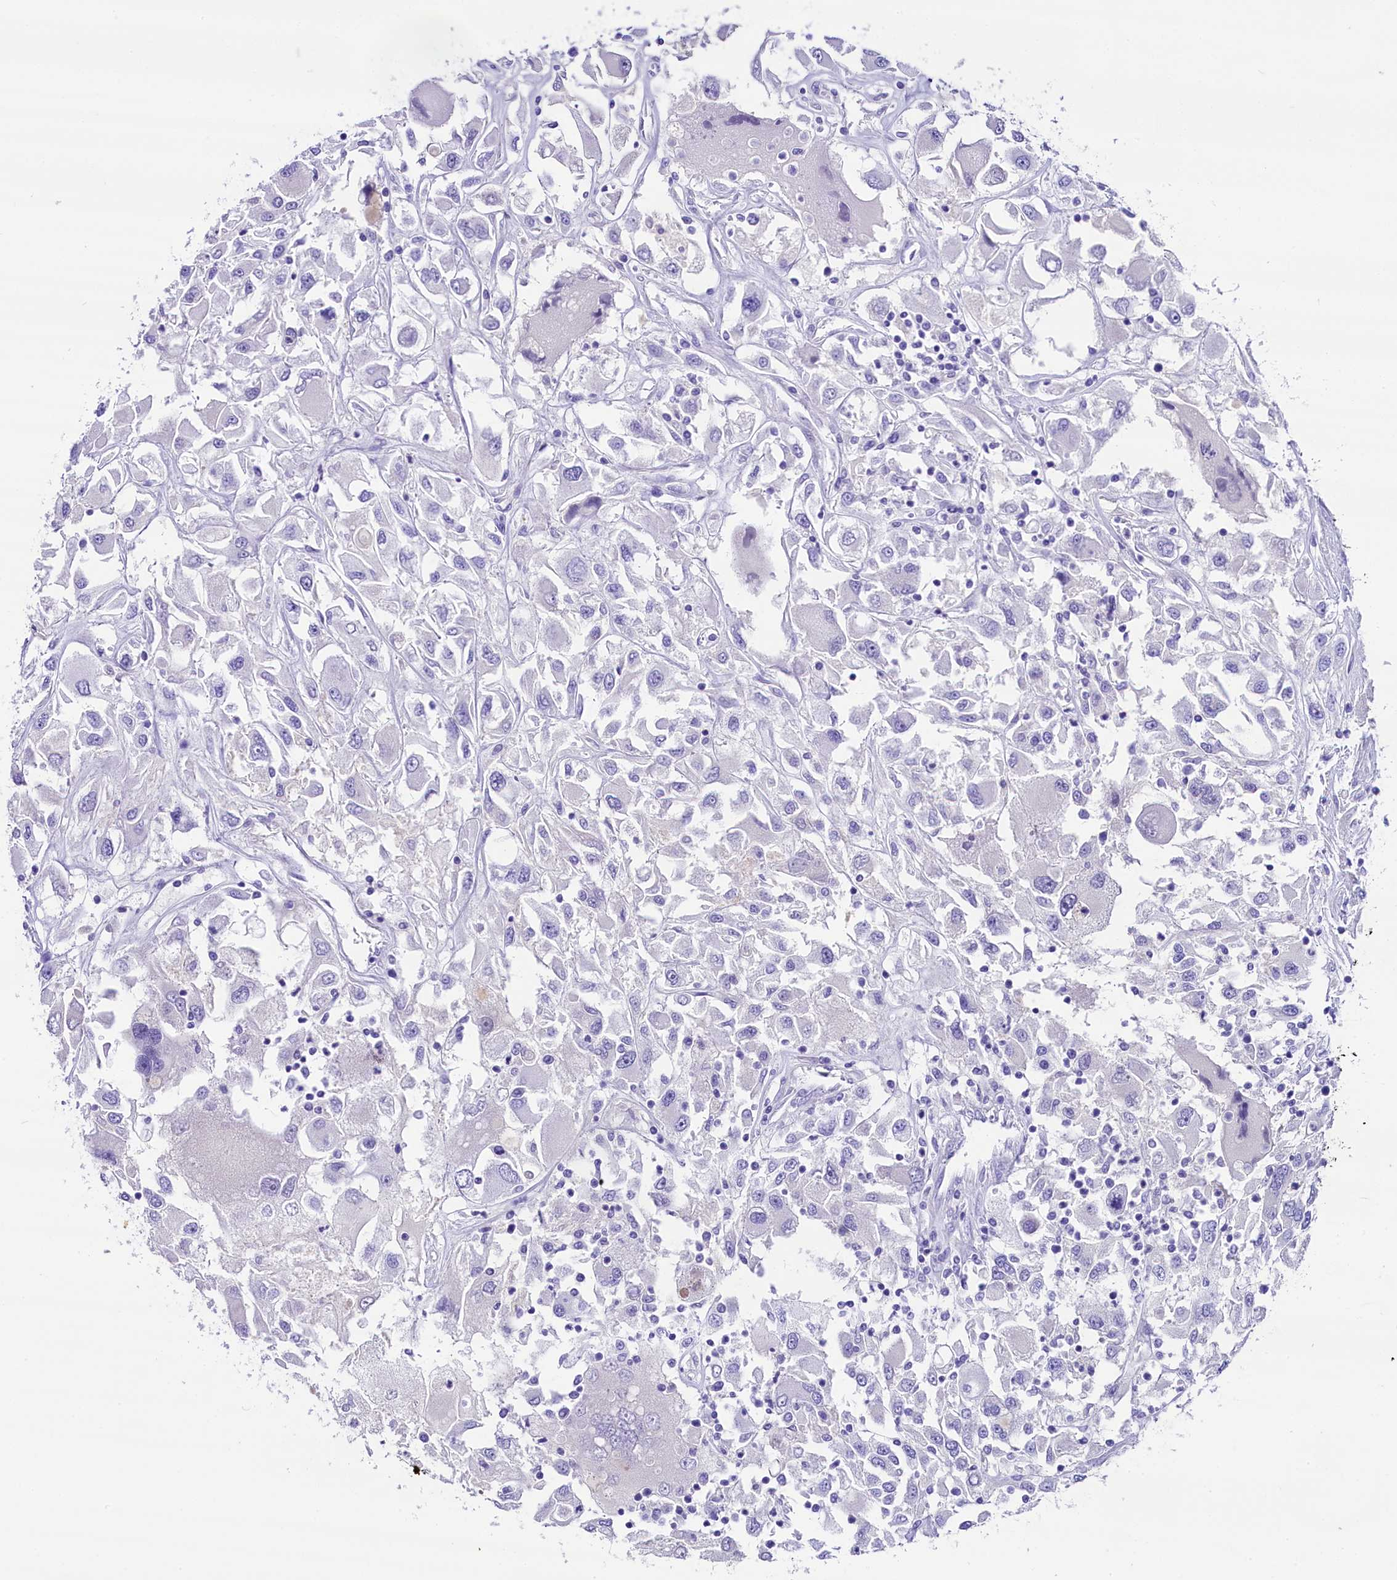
{"staining": {"intensity": "negative", "quantity": "none", "location": "none"}, "tissue": "renal cancer", "cell_type": "Tumor cells", "image_type": "cancer", "snomed": [{"axis": "morphology", "description": "Adenocarcinoma, NOS"}, {"axis": "topography", "description": "Kidney"}], "caption": "IHC of human renal cancer (adenocarcinoma) exhibits no expression in tumor cells.", "gene": "SKIDA1", "patient": {"sex": "female", "age": 52}}